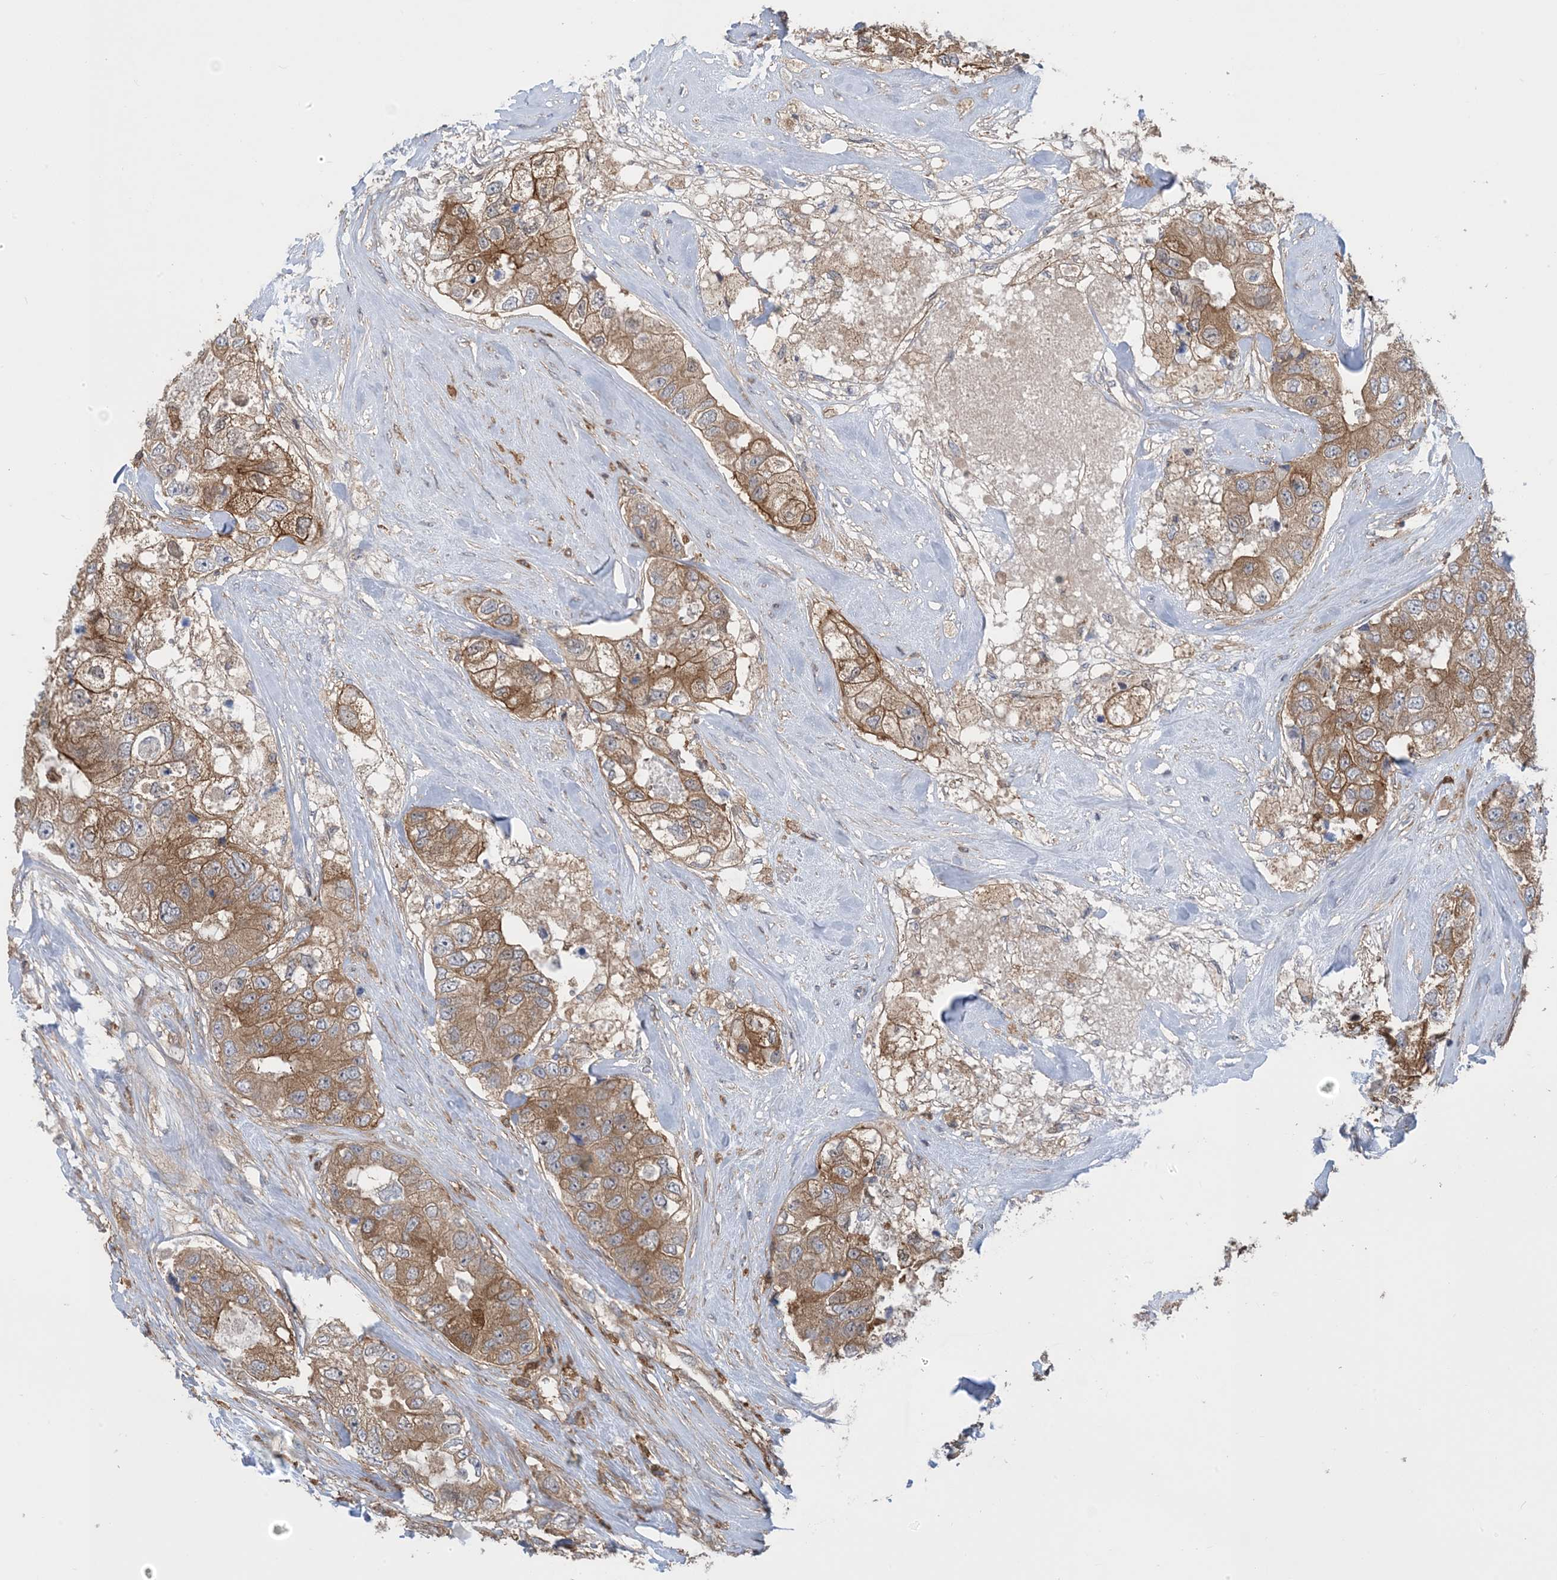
{"staining": {"intensity": "moderate", "quantity": ">75%", "location": "cytoplasmic/membranous"}, "tissue": "breast cancer", "cell_type": "Tumor cells", "image_type": "cancer", "snomed": [{"axis": "morphology", "description": "Duct carcinoma"}, {"axis": "topography", "description": "Breast"}], "caption": "Tumor cells reveal medium levels of moderate cytoplasmic/membranous expression in approximately >75% of cells in intraductal carcinoma (breast).", "gene": "HS1BP3", "patient": {"sex": "female", "age": 62}}